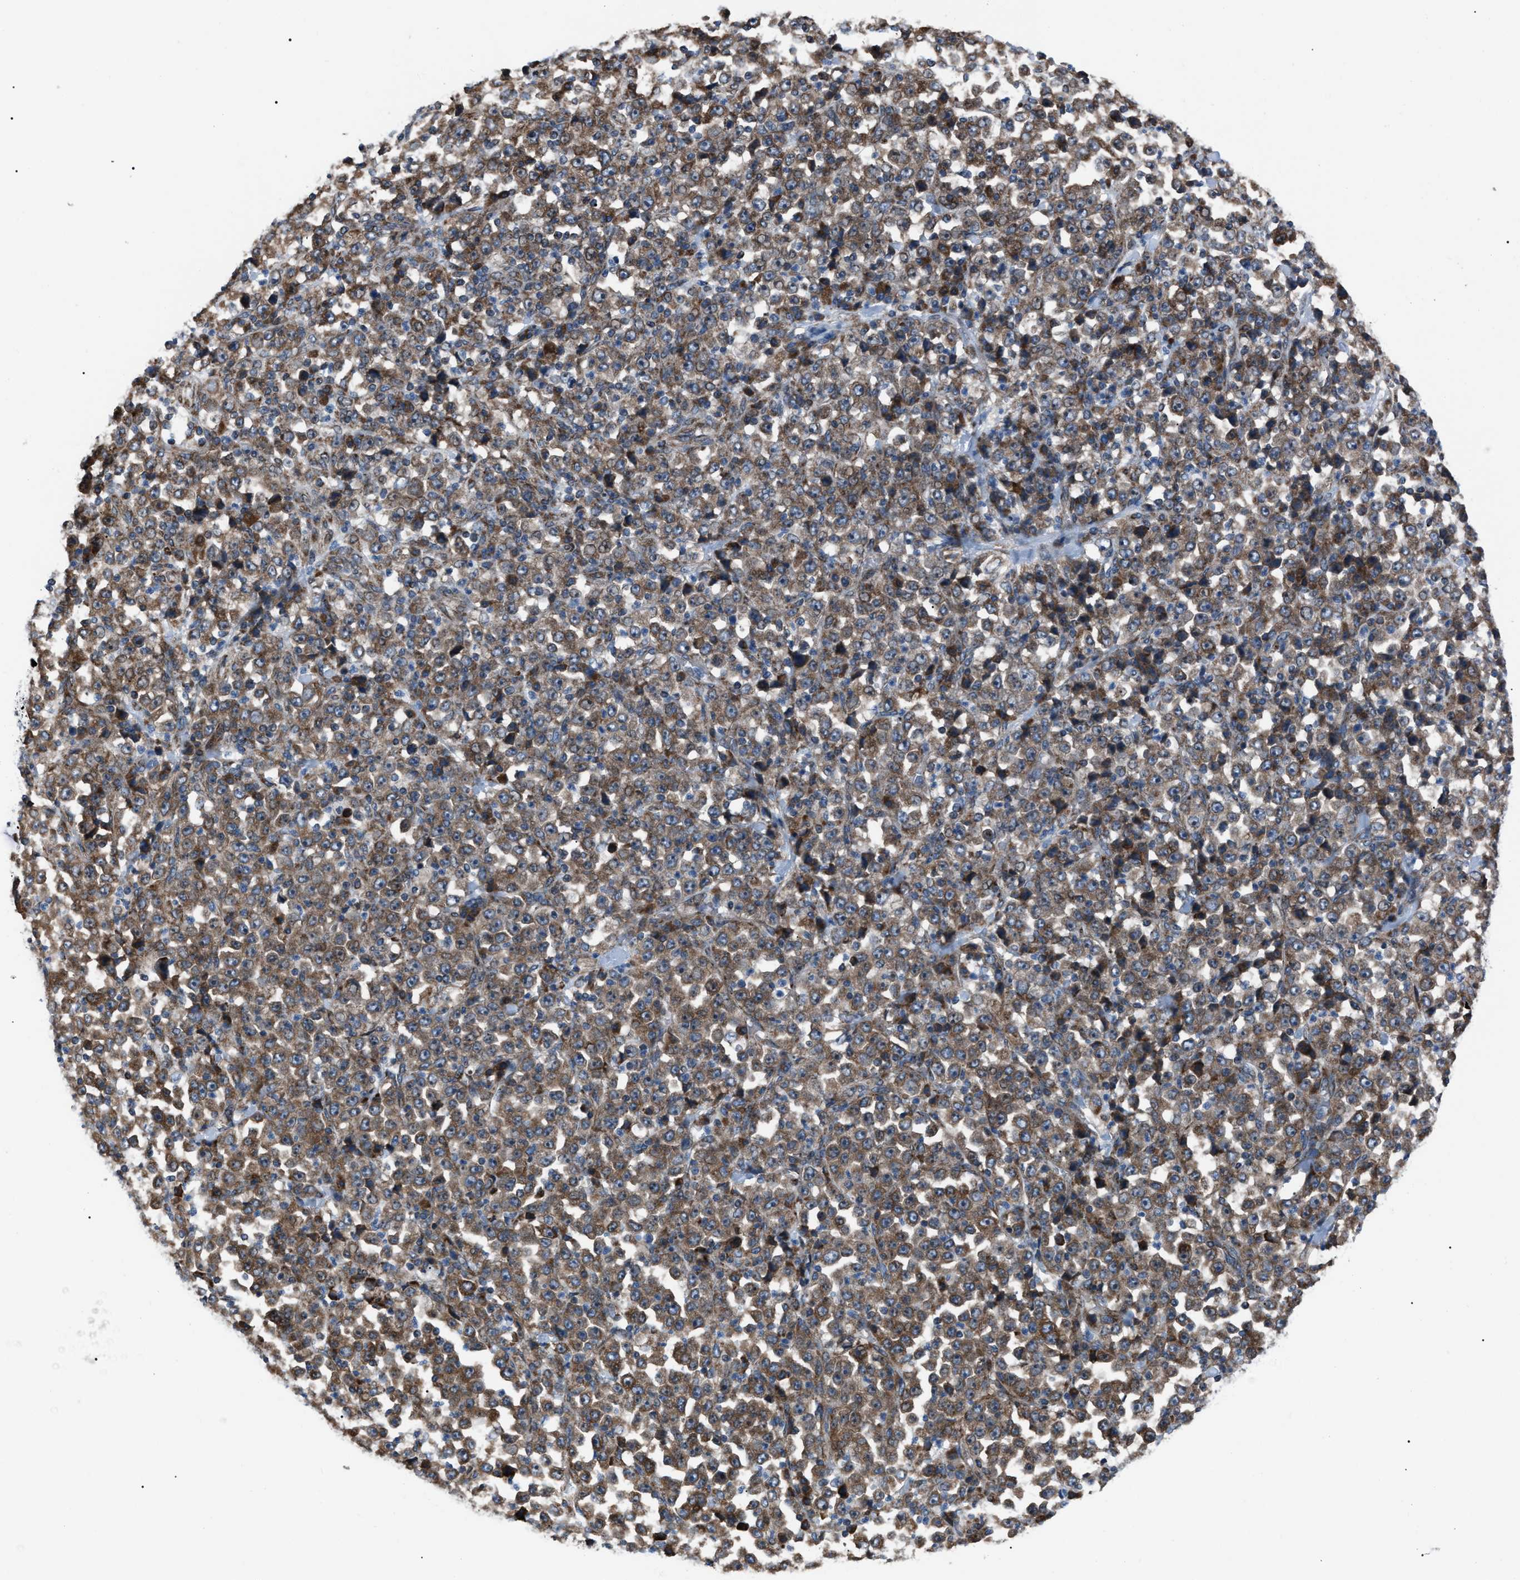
{"staining": {"intensity": "moderate", "quantity": ">75%", "location": "cytoplasmic/membranous"}, "tissue": "stomach cancer", "cell_type": "Tumor cells", "image_type": "cancer", "snomed": [{"axis": "morphology", "description": "Normal tissue, NOS"}, {"axis": "morphology", "description": "Adenocarcinoma, NOS"}, {"axis": "topography", "description": "Stomach, upper"}, {"axis": "topography", "description": "Stomach"}], "caption": "Protein expression analysis of human adenocarcinoma (stomach) reveals moderate cytoplasmic/membranous staining in approximately >75% of tumor cells. The protein is shown in brown color, while the nuclei are stained blue.", "gene": "AGO2", "patient": {"sex": "male", "age": 59}}